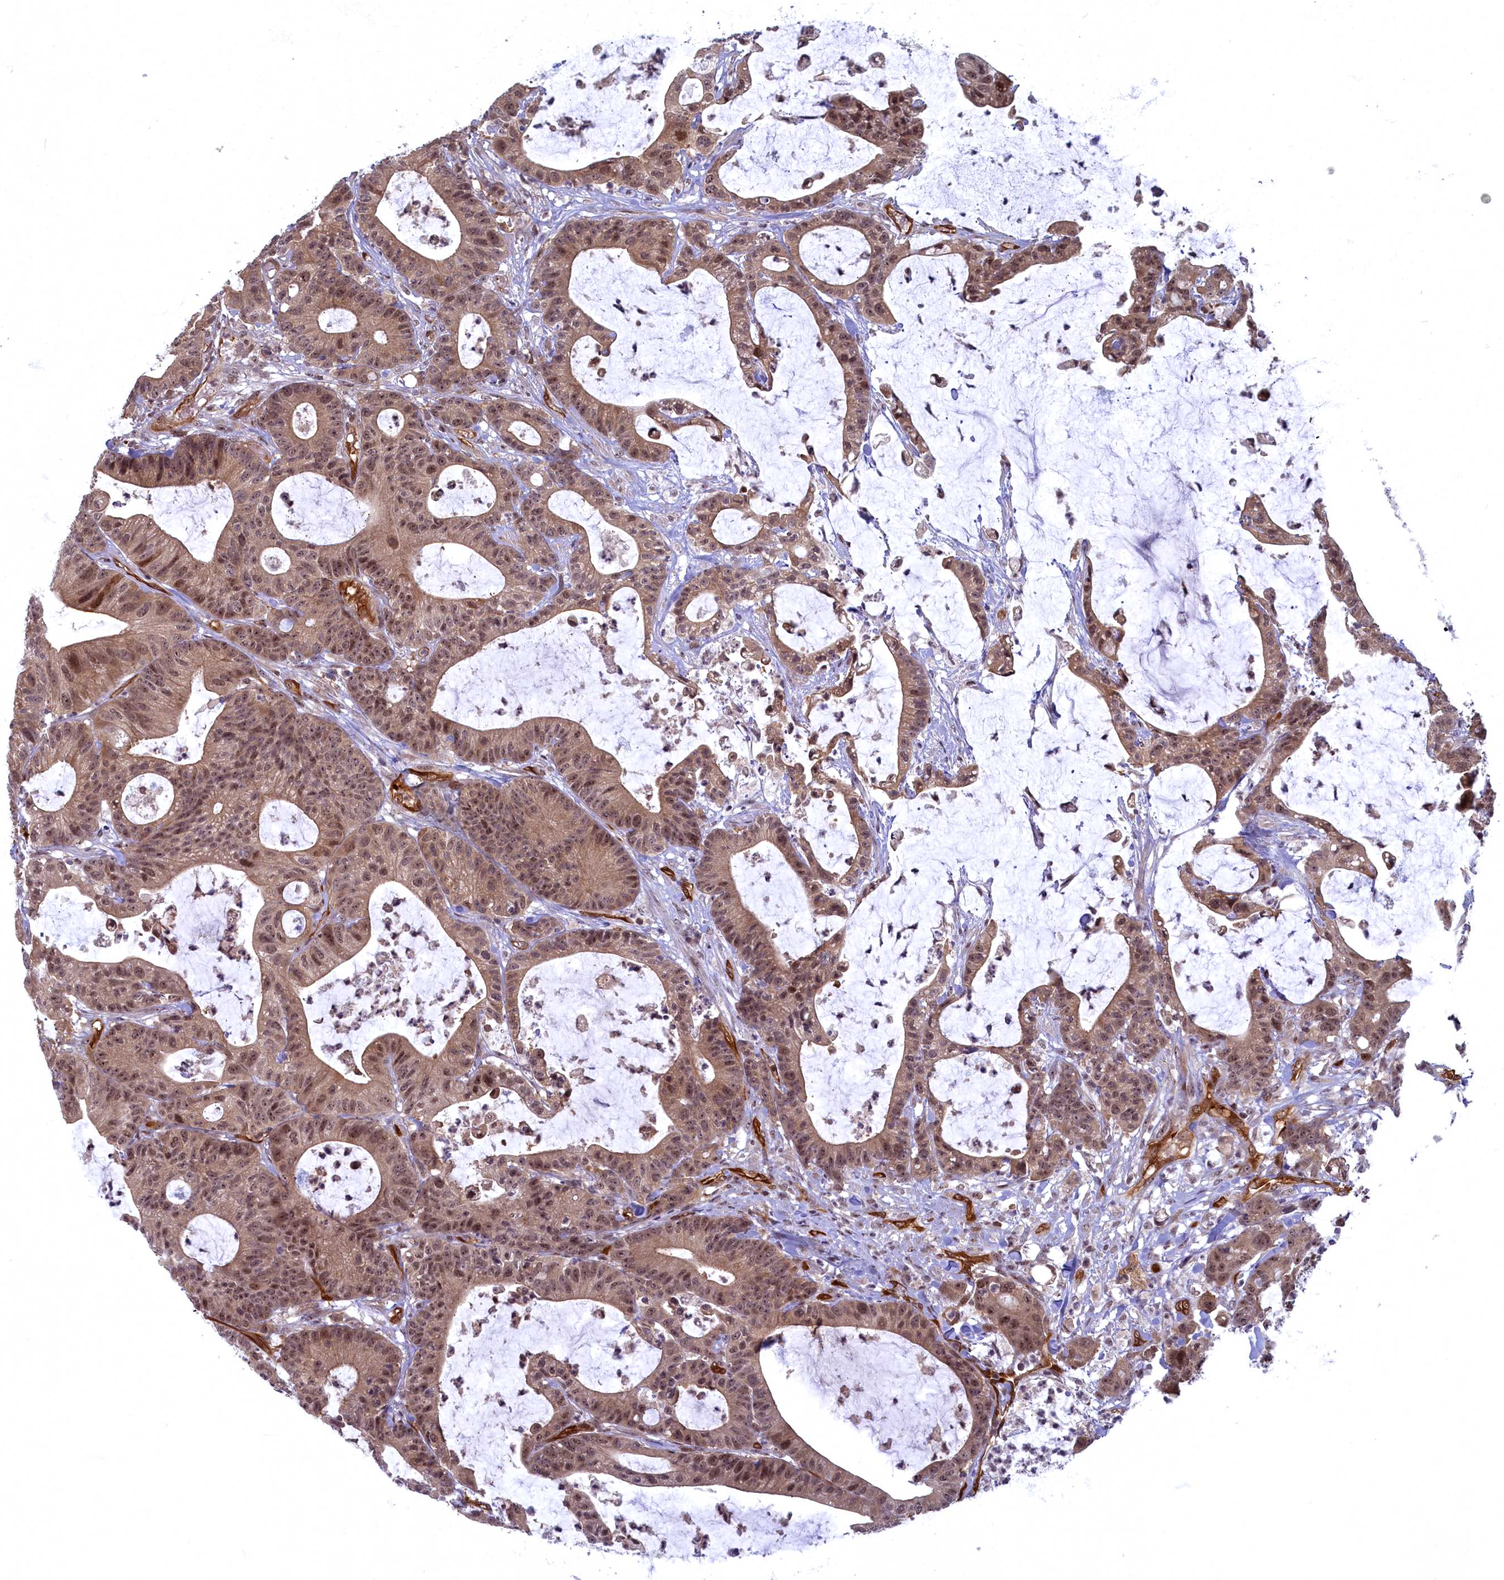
{"staining": {"intensity": "moderate", "quantity": ">75%", "location": "cytoplasmic/membranous,nuclear"}, "tissue": "colorectal cancer", "cell_type": "Tumor cells", "image_type": "cancer", "snomed": [{"axis": "morphology", "description": "Adenocarcinoma, NOS"}, {"axis": "topography", "description": "Colon"}], "caption": "Tumor cells display medium levels of moderate cytoplasmic/membranous and nuclear expression in about >75% of cells in human colorectal cancer.", "gene": "SNRK", "patient": {"sex": "female", "age": 84}}